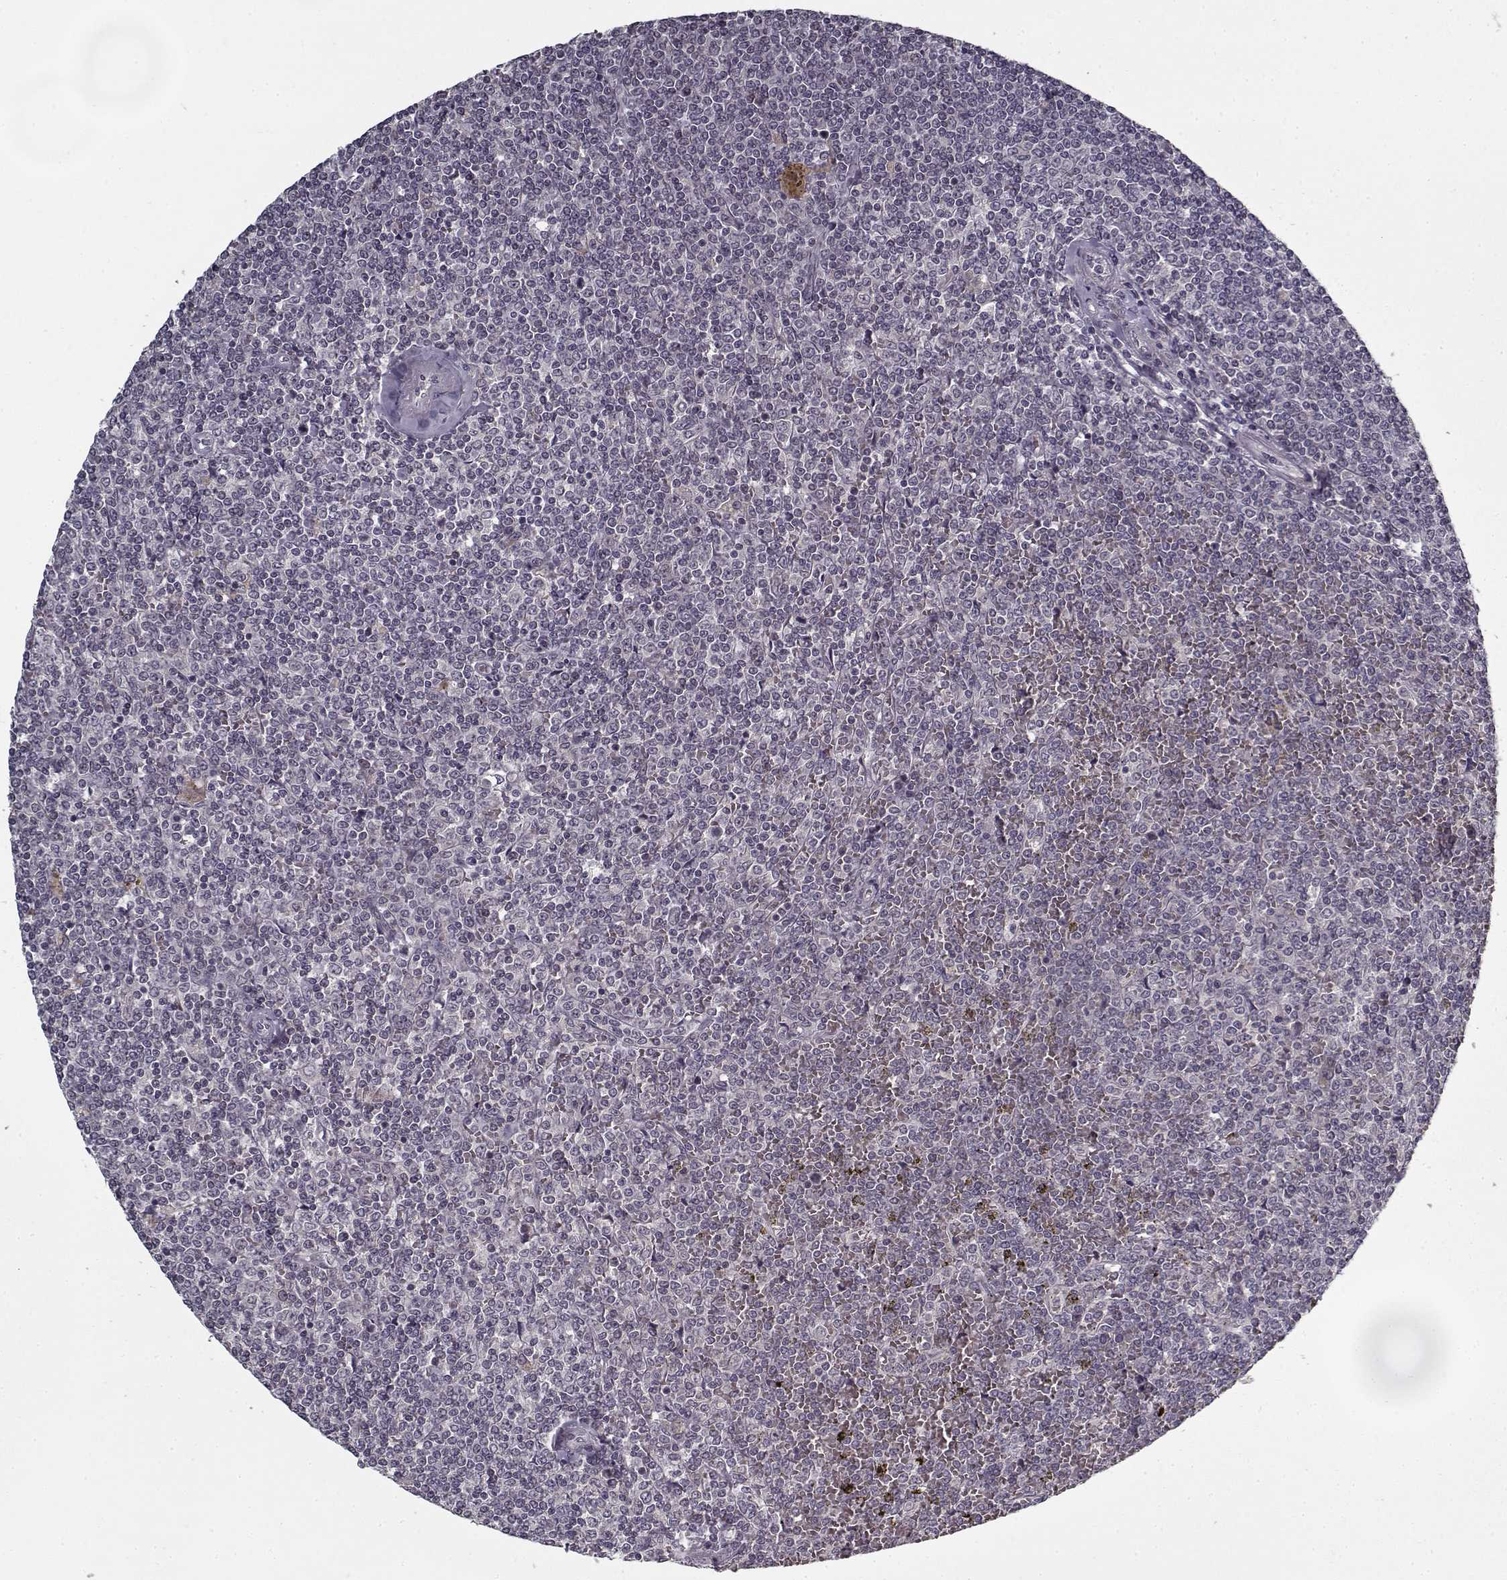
{"staining": {"intensity": "negative", "quantity": "none", "location": "none"}, "tissue": "lymphoma", "cell_type": "Tumor cells", "image_type": "cancer", "snomed": [{"axis": "morphology", "description": "Malignant lymphoma, non-Hodgkin's type, Low grade"}, {"axis": "topography", "description": "Spleen"}], "caption": "This micrograph is of malignant lymphoma, non-Hodgkin's type (low-grade) stained with immunohistochemistry (IHC) to label a protein in brown with the nuclei are counter-stained blue. There is no expression in tumor cells.", "gene": "LAMA2", "patient": {"sex": "female", "age": 19}}